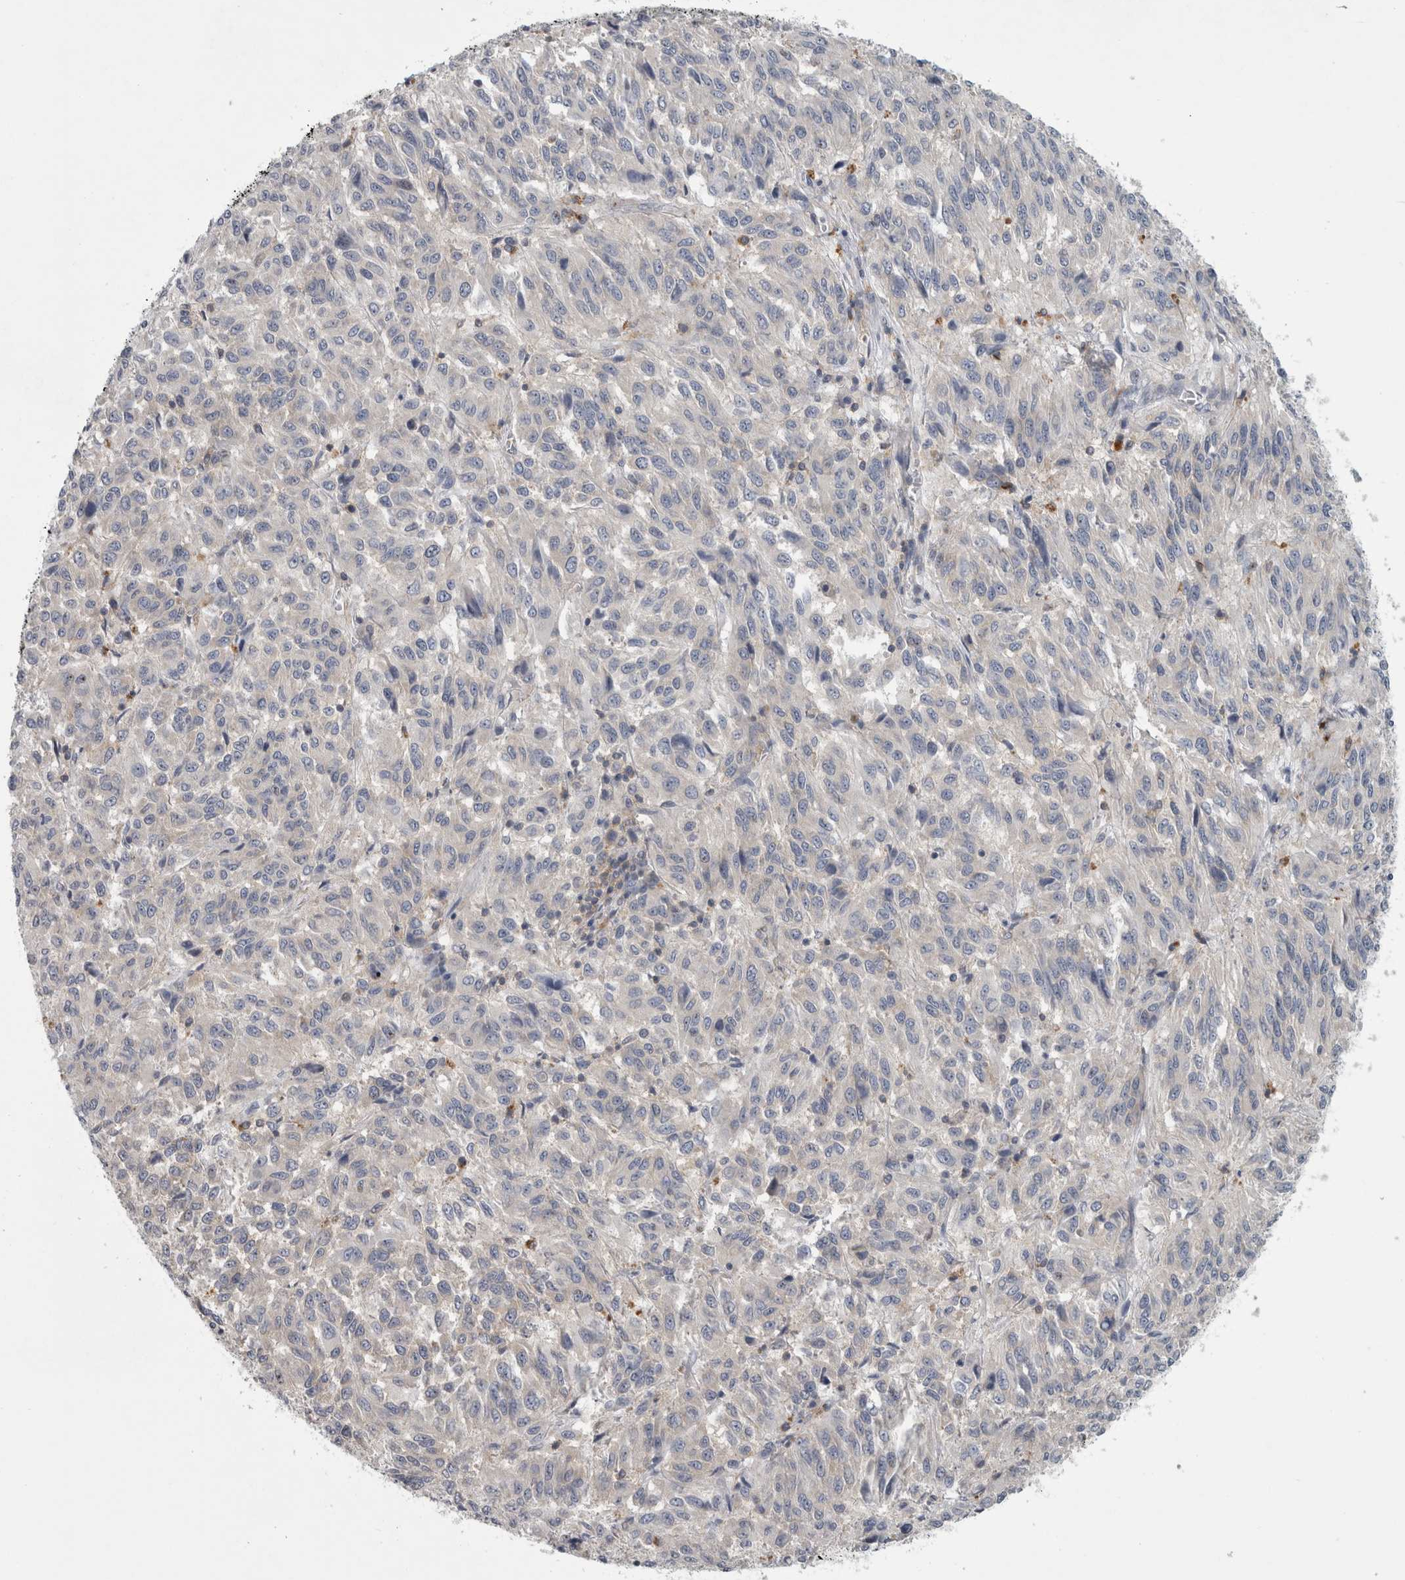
{"staining": {"intensity": "negative", "quantity": "none", "location": "none"}, "tissue": "melanoma", "cell_type": "Tumor cells", "image_type": "cancer", "snomed": [{"axis": "morphology", "description": "Malignant melanoma, Metastatic site"}, {"axis": "topography", "description": "Lung"}], "caption": "This is an immunohistochemistry histopathology image of melanoma. There is no positivity in tumor cells.", "gene": "PRRC2C", "patient": {"sex": "male", "age": 64}}